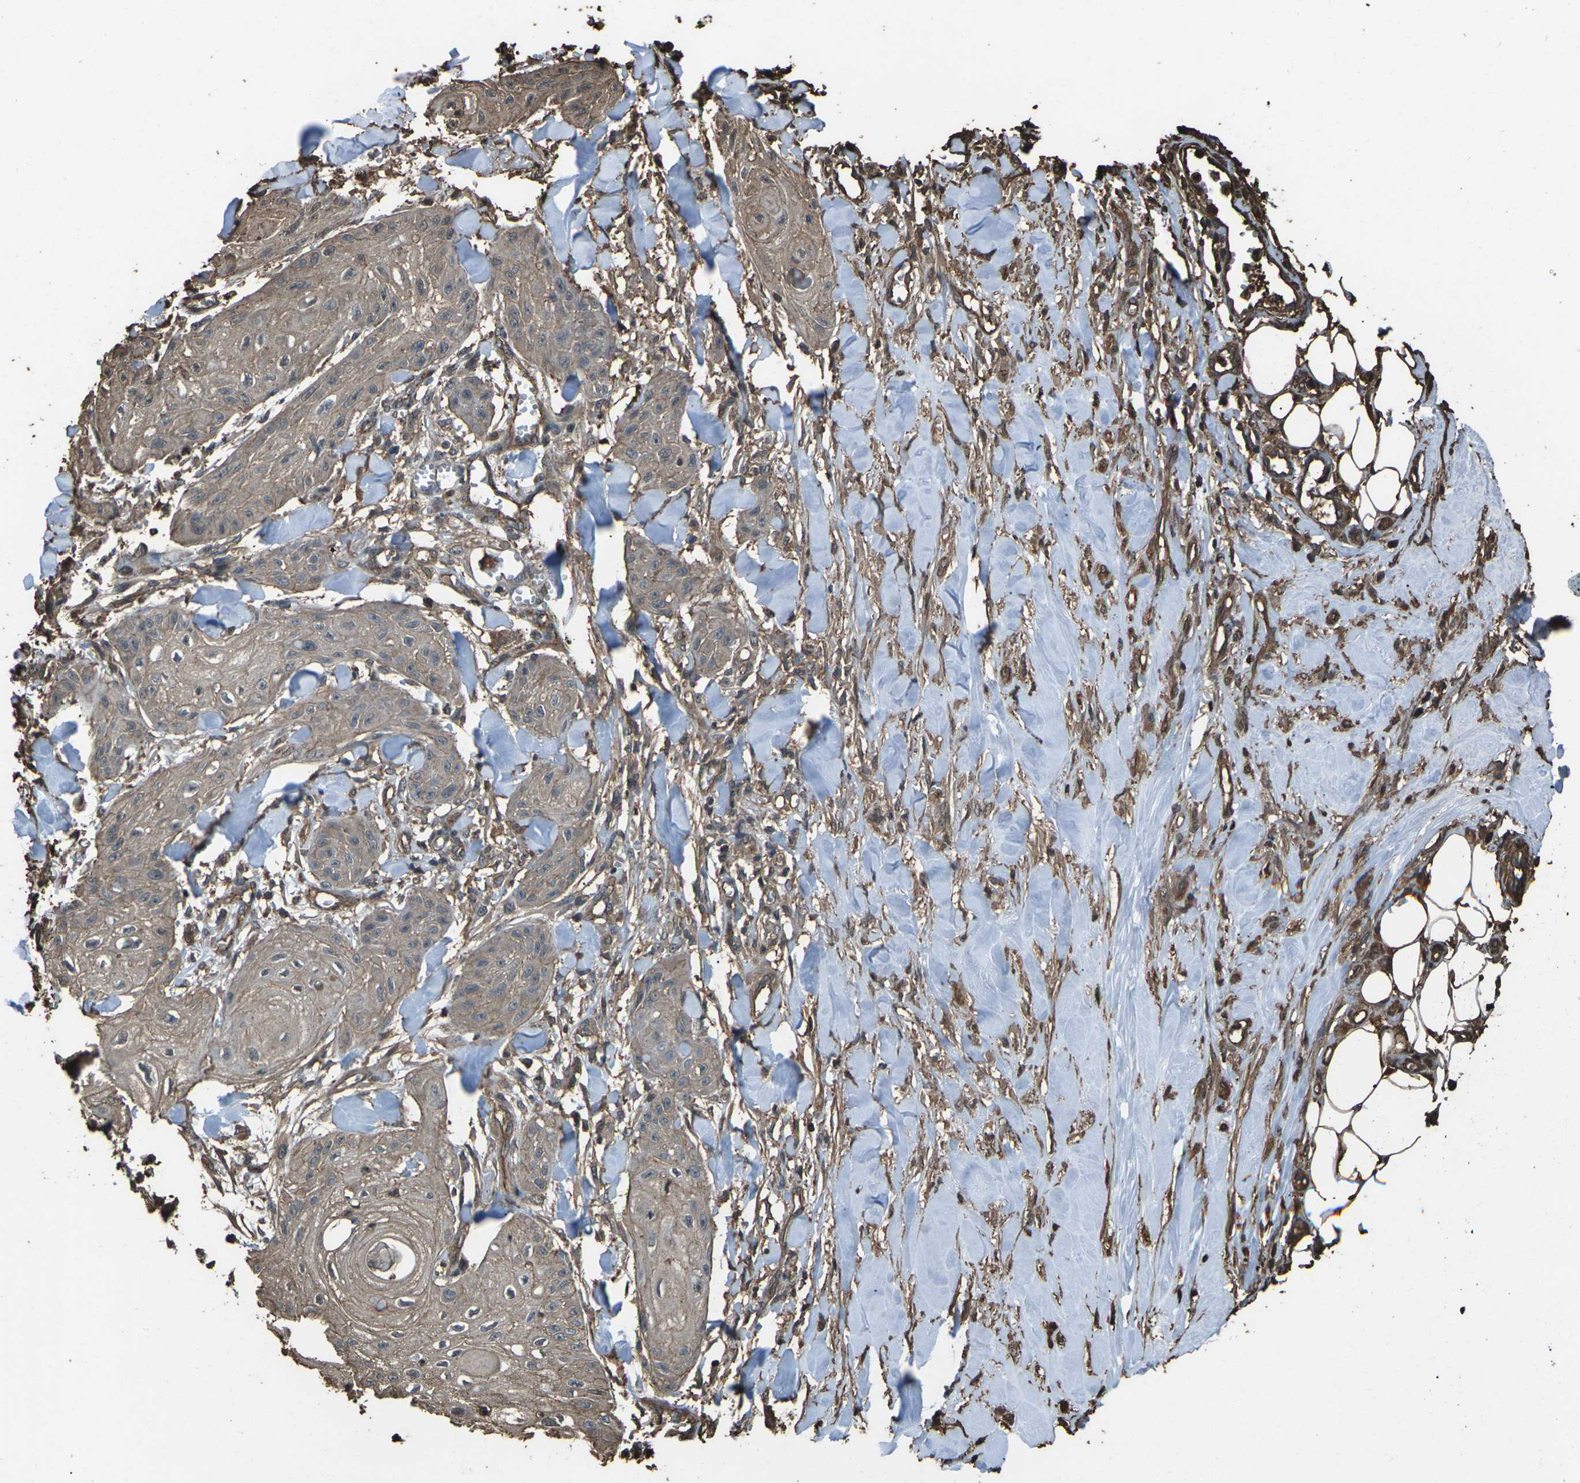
{"staining": {"intensity": "moderate", "quantity": ">75%", "location": "cytoplasmic/membranous"}, "tissue": "skin cancer", "cell_type": "Tumor cells", "image_type": "cancer", "snomed": [{"axis": "morphology", "description": "Squamous cell carcinoma, NOS"}, {"axis": "topography", "description": "Skin"}], "caption": "High-magnification brightfield microscopy of skin cancer (squamous cell carcinoma) stained with DAB (3,3'-diaminobenzidine) (brown) and counterstained with hematoxylin (blue). tumor cells exhibit moderate cytoplasmic/membranous staining is seen in about>75% of cells.", "gene": "DHPS", "patient": {"sex": "male", "age": 74}}